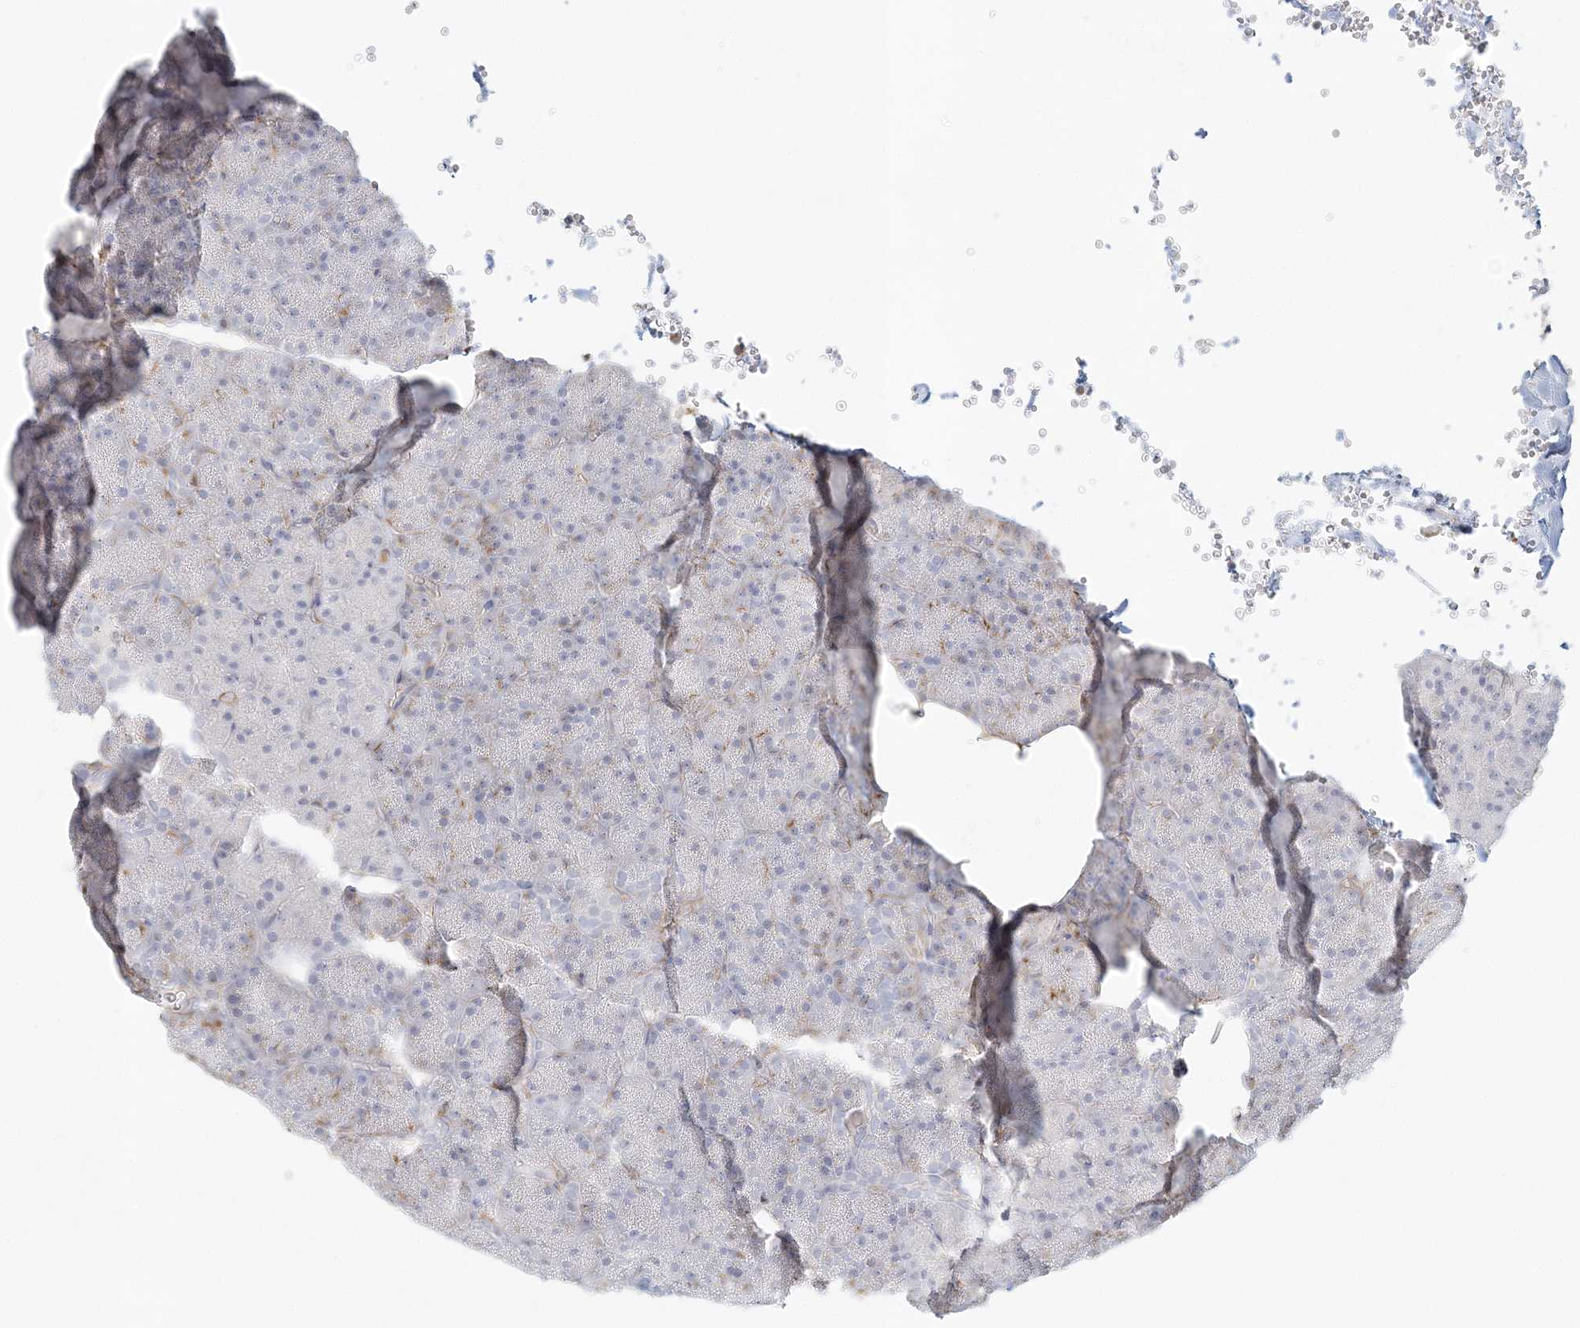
{"staining": {"intensity": "negative", "quantity": "none", "location": "none"}, "tissue": "pancreas", "cell_type": "Exocrine glandular cells", "image_type": "normal", "snomed": [{"axis": "morphology", "description": "Normal tissue, NOS"}, {"axis": "morphology", "description": "Carcinoid, malignant, NOS"}, {"axis": "topography", "description": "Pancreas"}], "caption": "Protein analysis of unremarkable pancreas displays no significant expression in exocrine glandular cells. The staining was performed using DAB to visualize the protein expression in brown, while the nuclei were stained in blue with hematoxylin (Magnification: 20x).", "gene": "DMRTB1", "patient": {"sex": "female", "age": 35}}